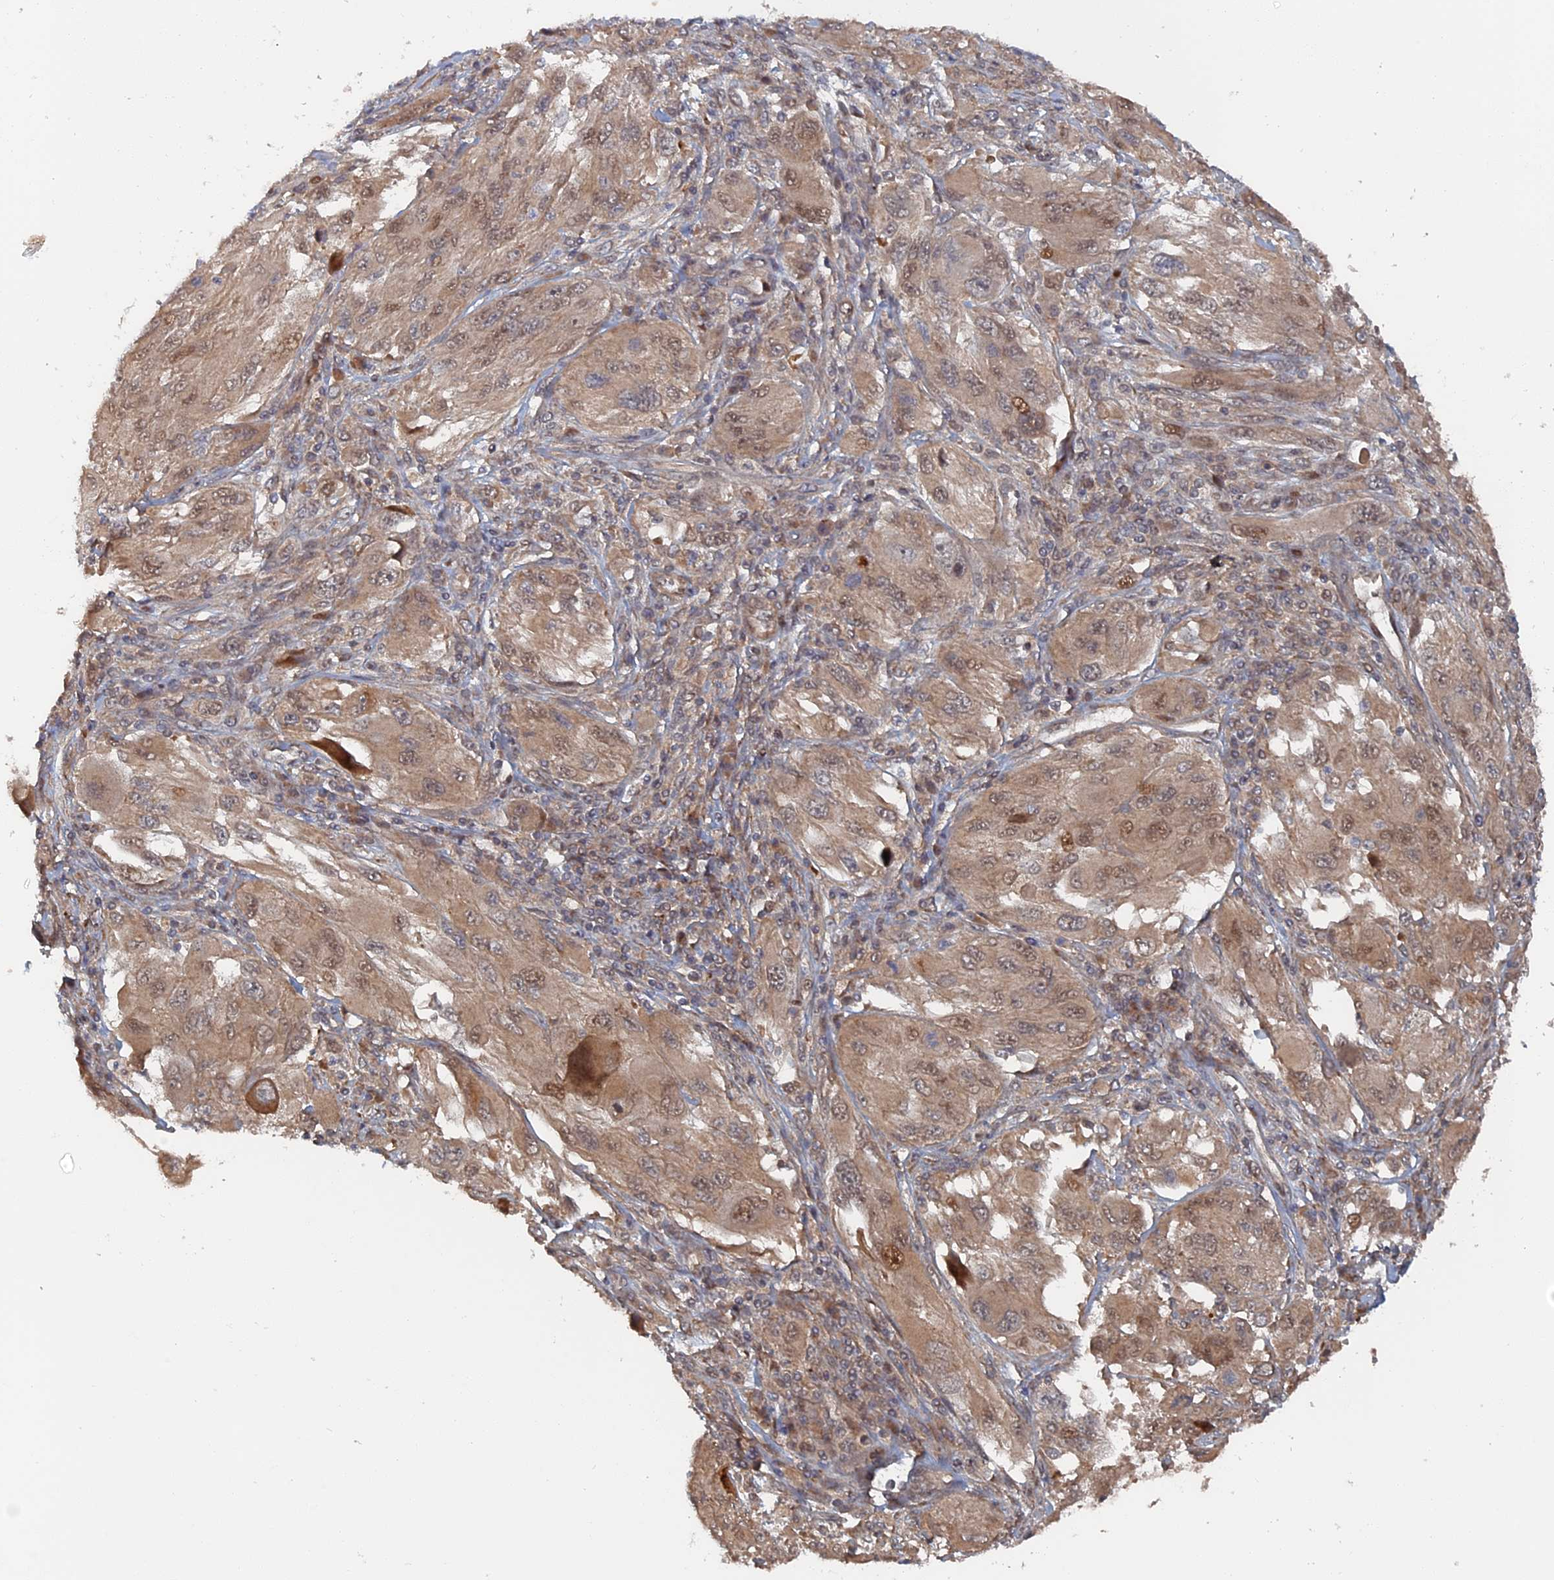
{"staining": {"intensity": "moderate", "quantity": "<25%", "location": "cytoplasmic/membranous,nuclear"}, "tissue": "melanoma", "cell_type": "Tumor cells", "image_type": "cancer", "snomed": [{"axis": "morphology", "description": "Malignant melanoma, NOS"}, {"axis": "topography", "description": "Skin"}], "caption": "High-magnification brightfield microscopy of malignant melanoma stained with DAB (3,3'-diaminobenzidine) (brown) and counterstained with hematoxylin (blue). tumor cells exhibit moderate cytoplasmic/membranous and nuclear staining is present in about<25% of cells.", "gene": "ELOVL6", "patient": {"sex": "female", "age": 91}}